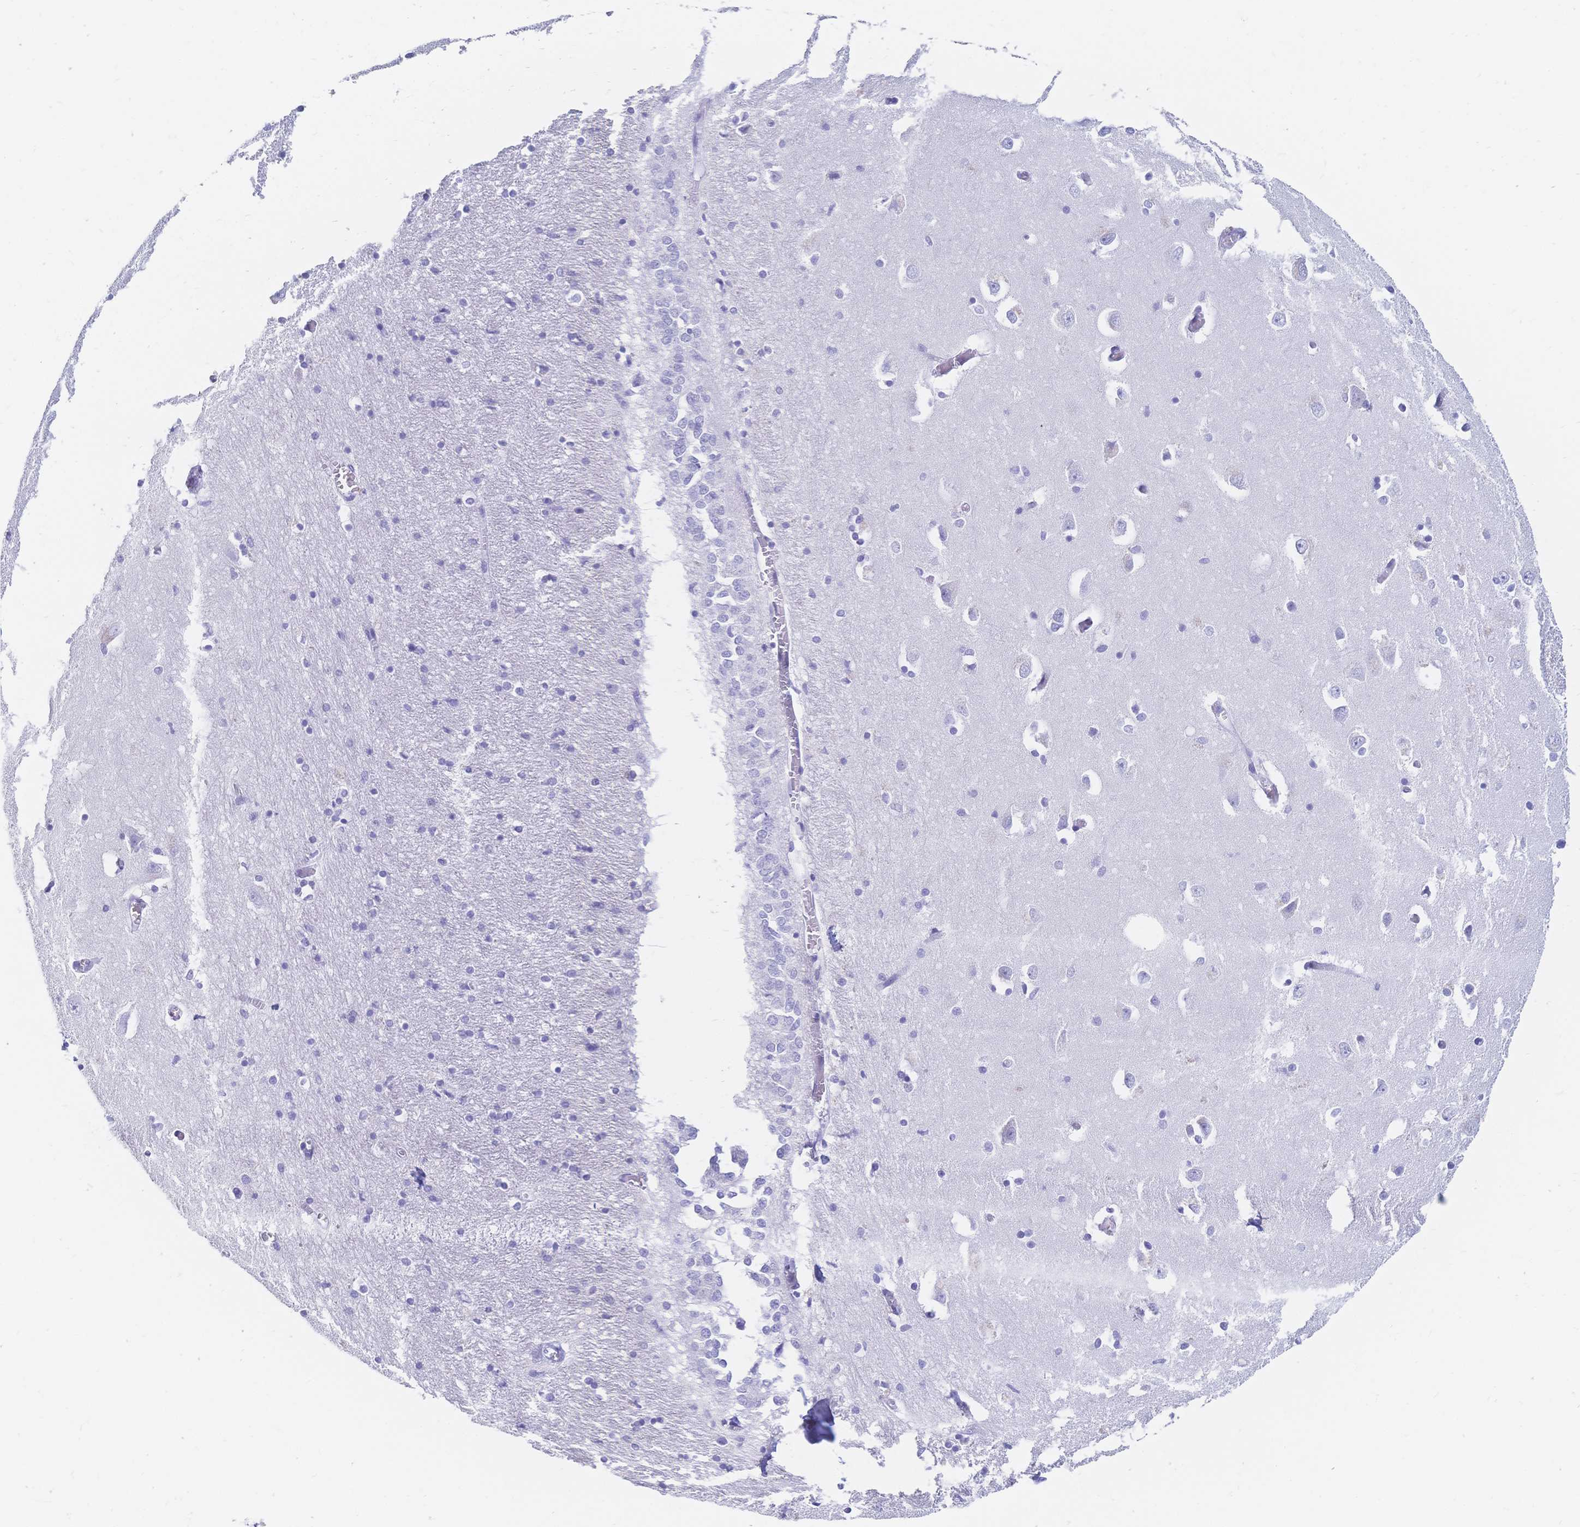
{"staining": {"intensity": "negative", "quantity": "none", "location": "none"}, "tissue": "caudate", "cell_type": "Glial cells", "image_type": "normal", "snomed": [{"axis": "morphology", "description": "Normal tissue, NOS"}, {"axis": "topography", "description": "Lateral ventricle wall"}, {"axis": "topography", "description": "Hippocampus"}], "caption": "This is an IHC image of benign human caudate. There is no expression in glial cells.", "gene": "MEP1B", "patient": {"sex": "female", "age": 63}}